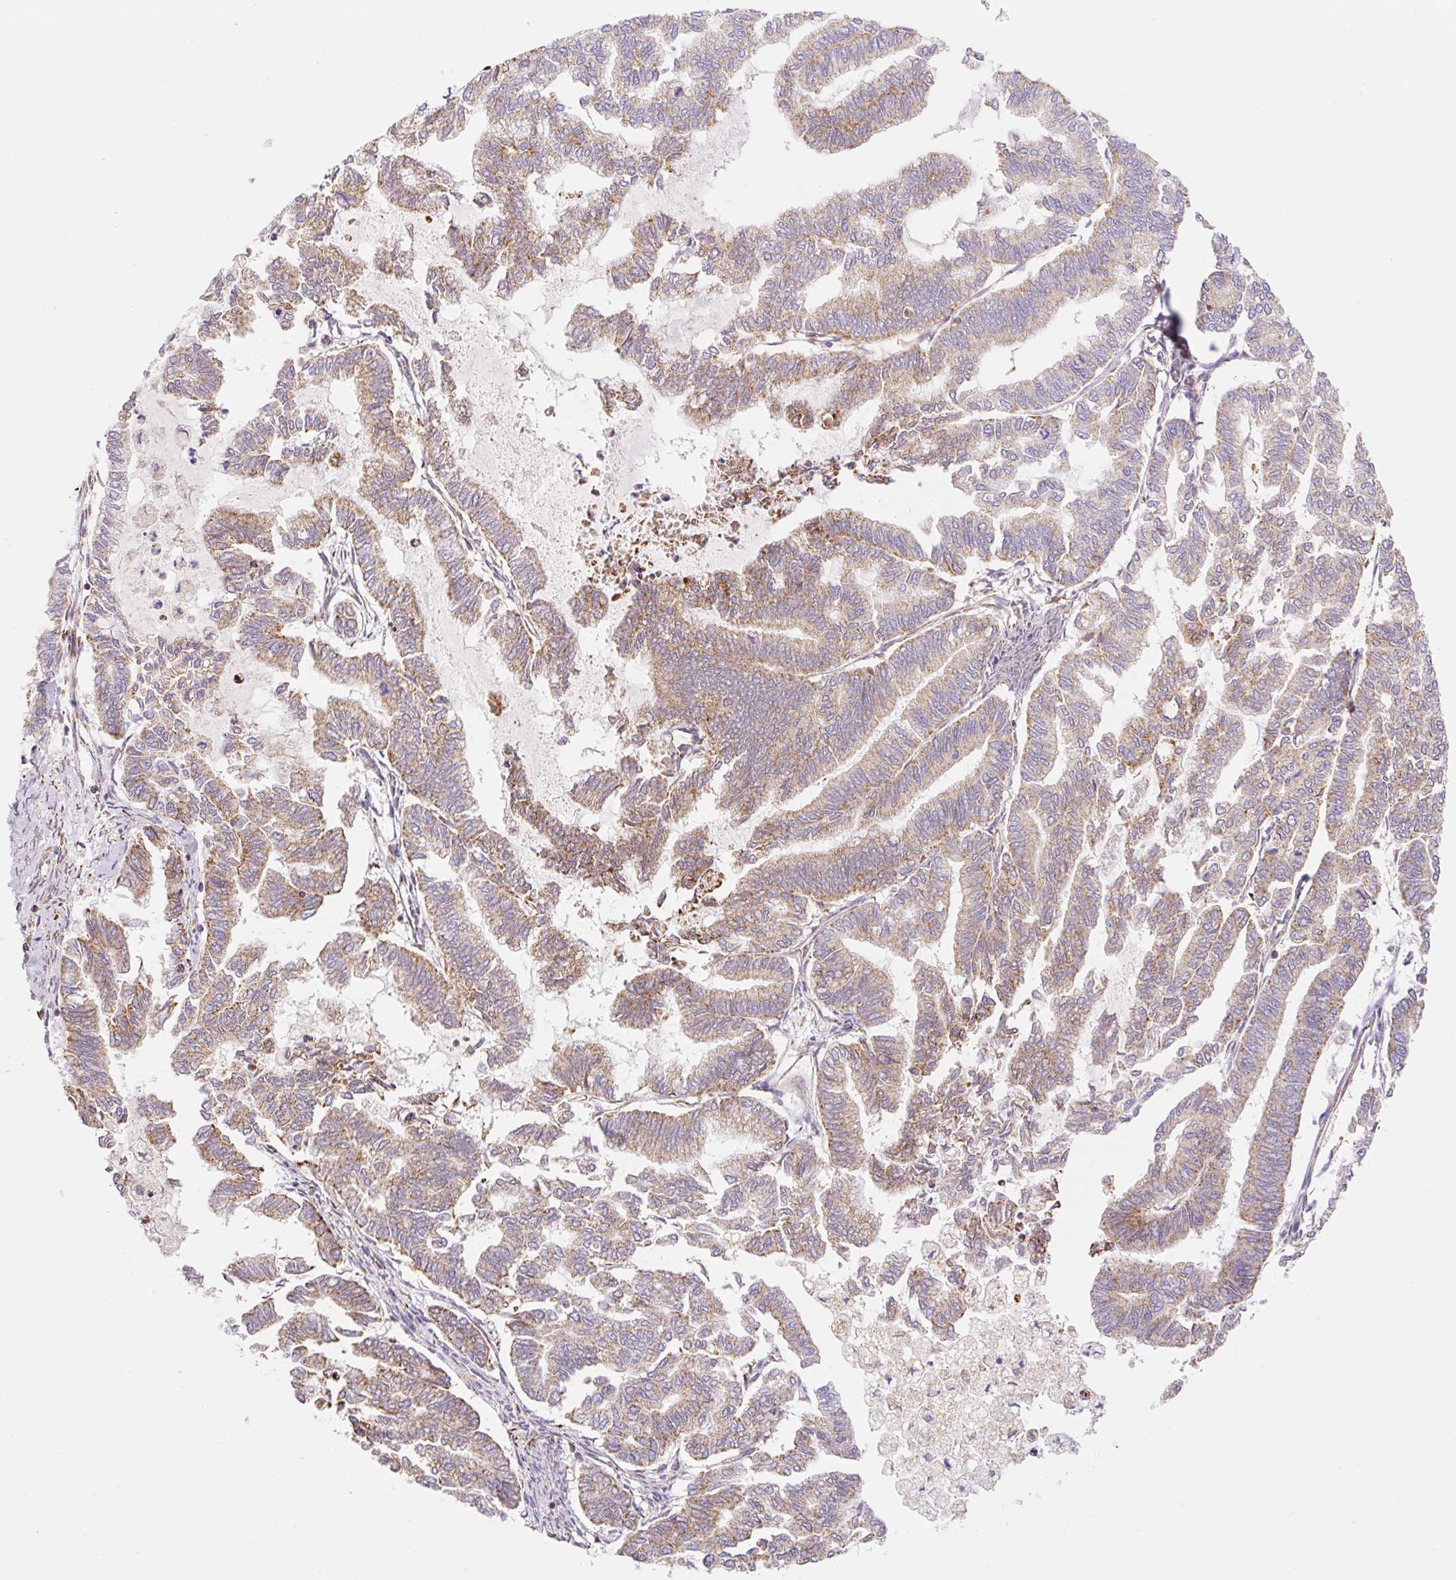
{"staining": {"intensity": "moderate", "quantity": ">75%", "location": "cytoplasmic/membranous"}, "tissue": "endometrial cancer", "cell_type": "Tumor cells", "image_type": "cancer", "snomed": [{"axis": "morphology", "description": "Adenocarcinoma, NOS"}, {"axis": "topography", "description": "Endometrium"}], "caption": "Immunohistochemical staining of endometrial cancer (adenocarcinoma) shows moderate cytoplasmic/membranous protein staining in about >75% of tumor cells. (brown staining indicates protein expression, while blue staining denotes nuclei).", "gene": "ETNK2", "patient": {"sex": "female", "age": 79}}